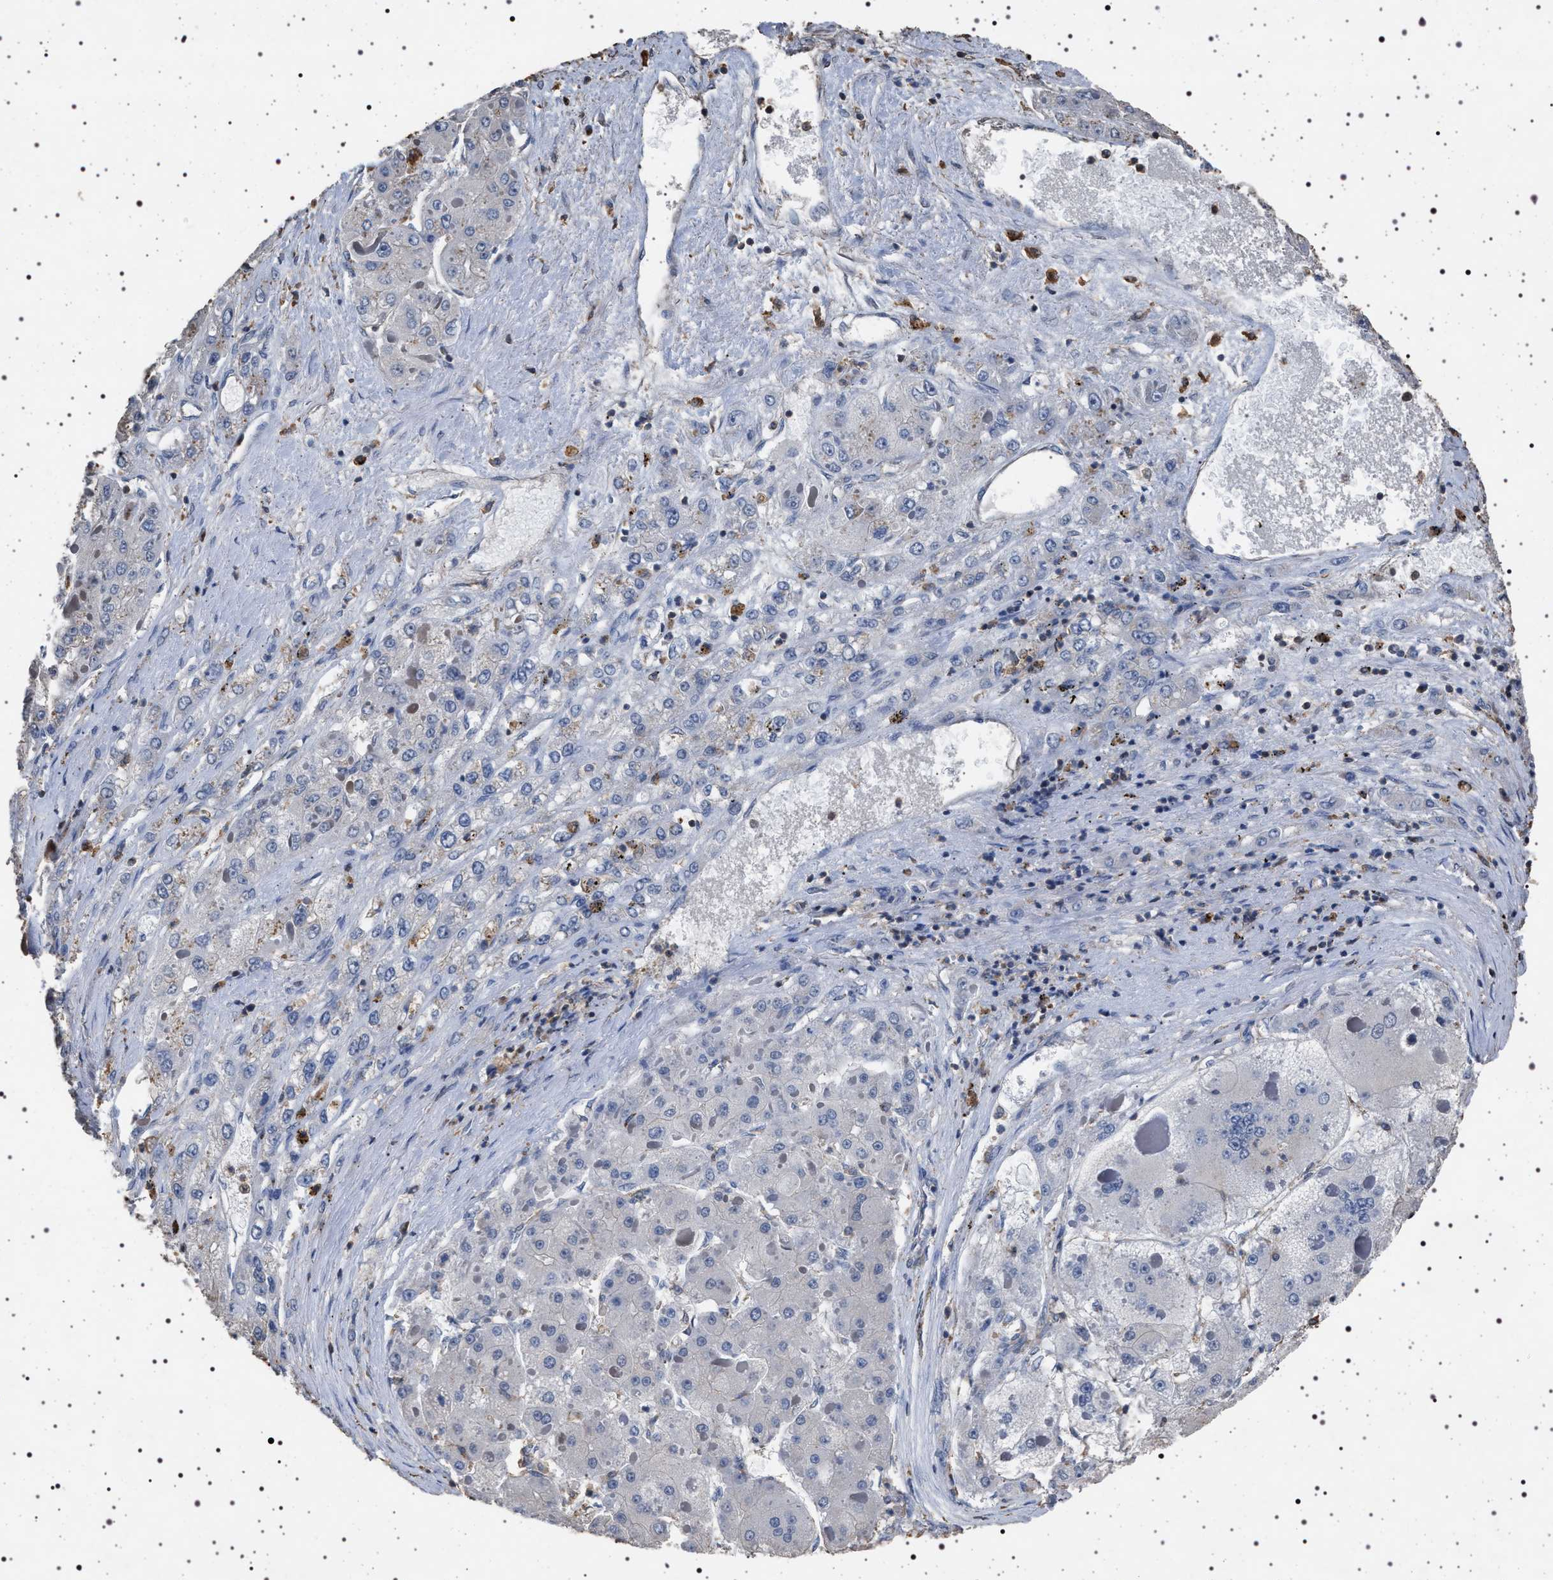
{"staining": {"intensity": "negative", "quantity": "none", "location": "none"}, "tissue": "liver cancer", "cell_type": "Tumor cells", "image_type": "cancer", "snomed": [{"axis": "morphology", "description": "Carcinoma, Hepatocellular, NOS"}, {"axis": "topography", "description": "Liver"}], "caption": "A photomicrograph of human liver cancer is negative for staining in tumor cells.", "gene": "SMAP2", "patient": {"sex": "female", "age": 73}}